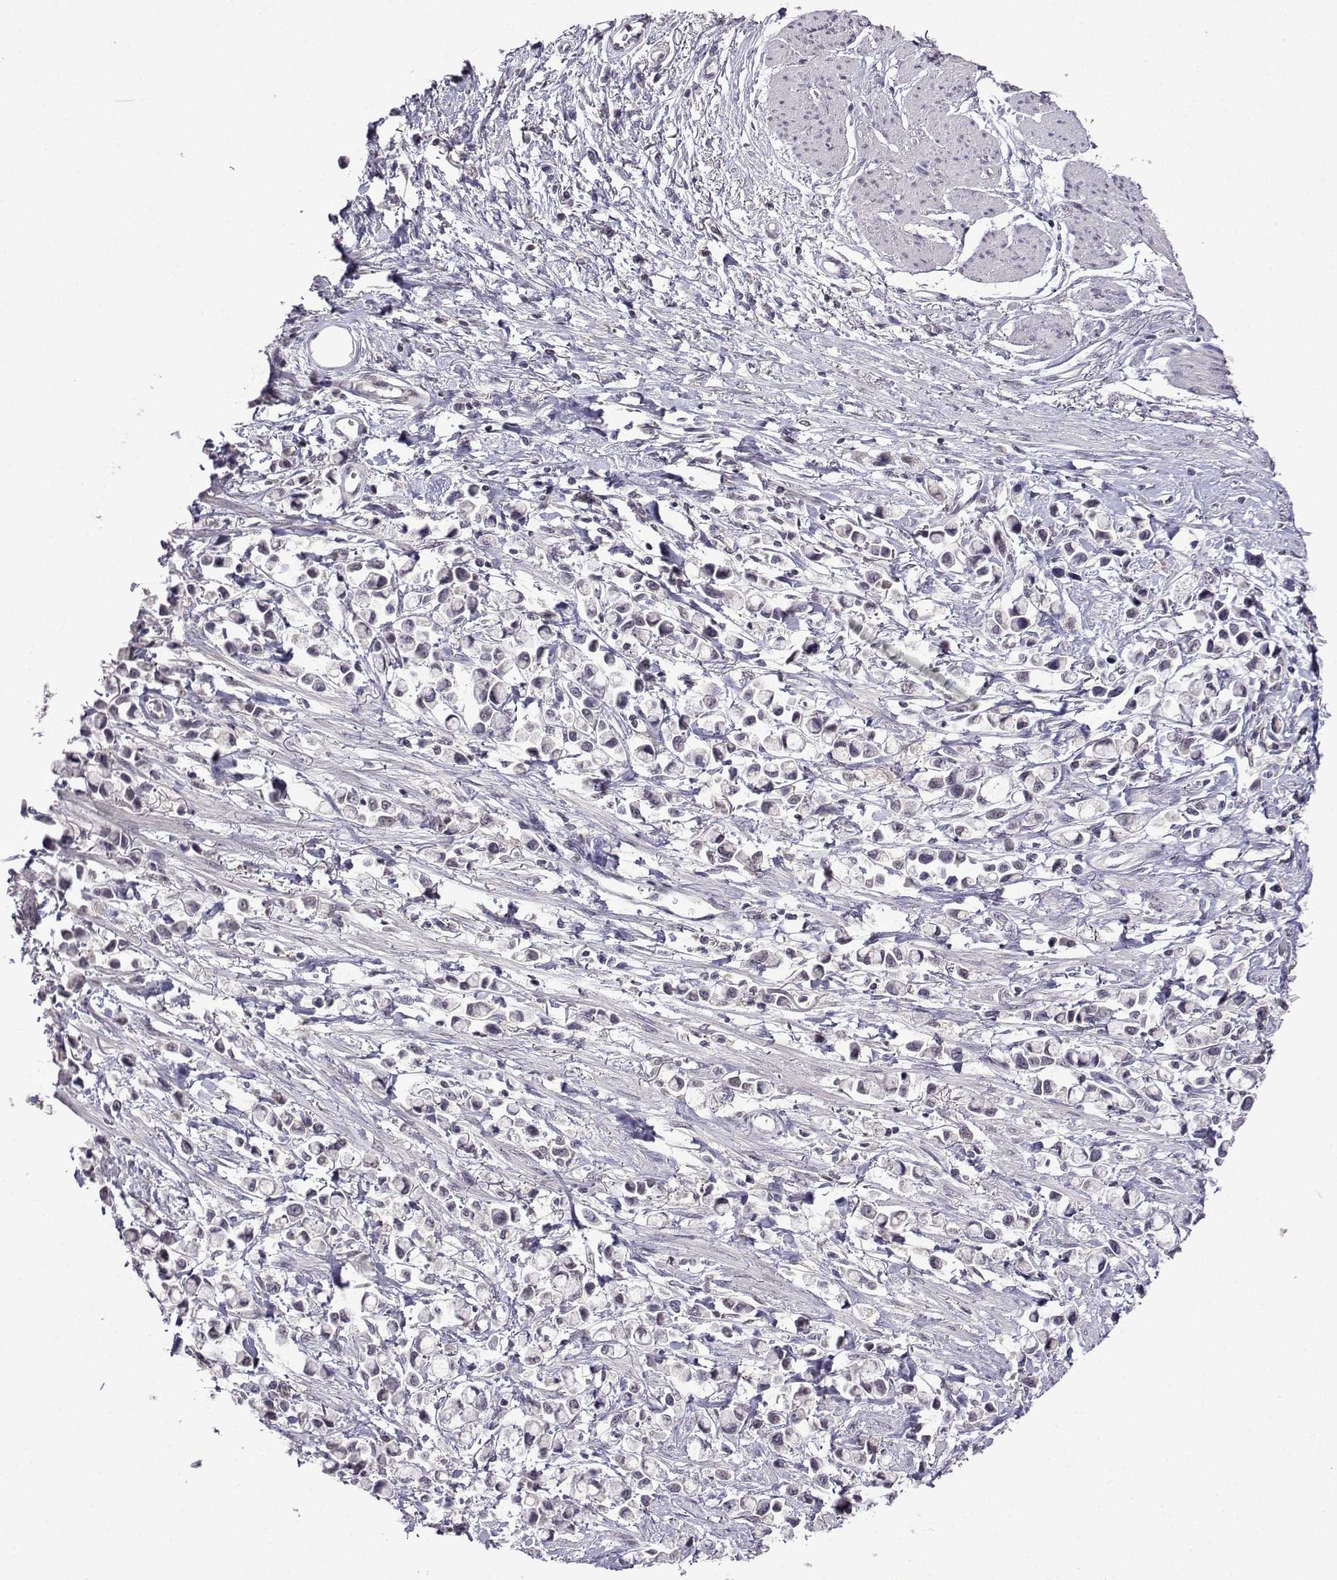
{"staining": {"intensity": "negative", "quantity": "none", "location": "none"}, "tissue": "stomach cancer", "cell_type": "Tumor cells", "image_type": "cancer", "snomed": [{"axis": "morphology", "description": "Adenocarcinoma, NOS"}, {"axis": "topography", "description": "Stomach"}], "caption": "Immunohistochemical staining of stomach cancer displays no significant positivity in tumor cells. (DAB (3,3'-diaminobenzidine) immunohistochemistry (IHC) visualized using brightfield microscopy, high magnification).", "gene": "CCL28", "patient": {"sex": "female", "age": 81}}